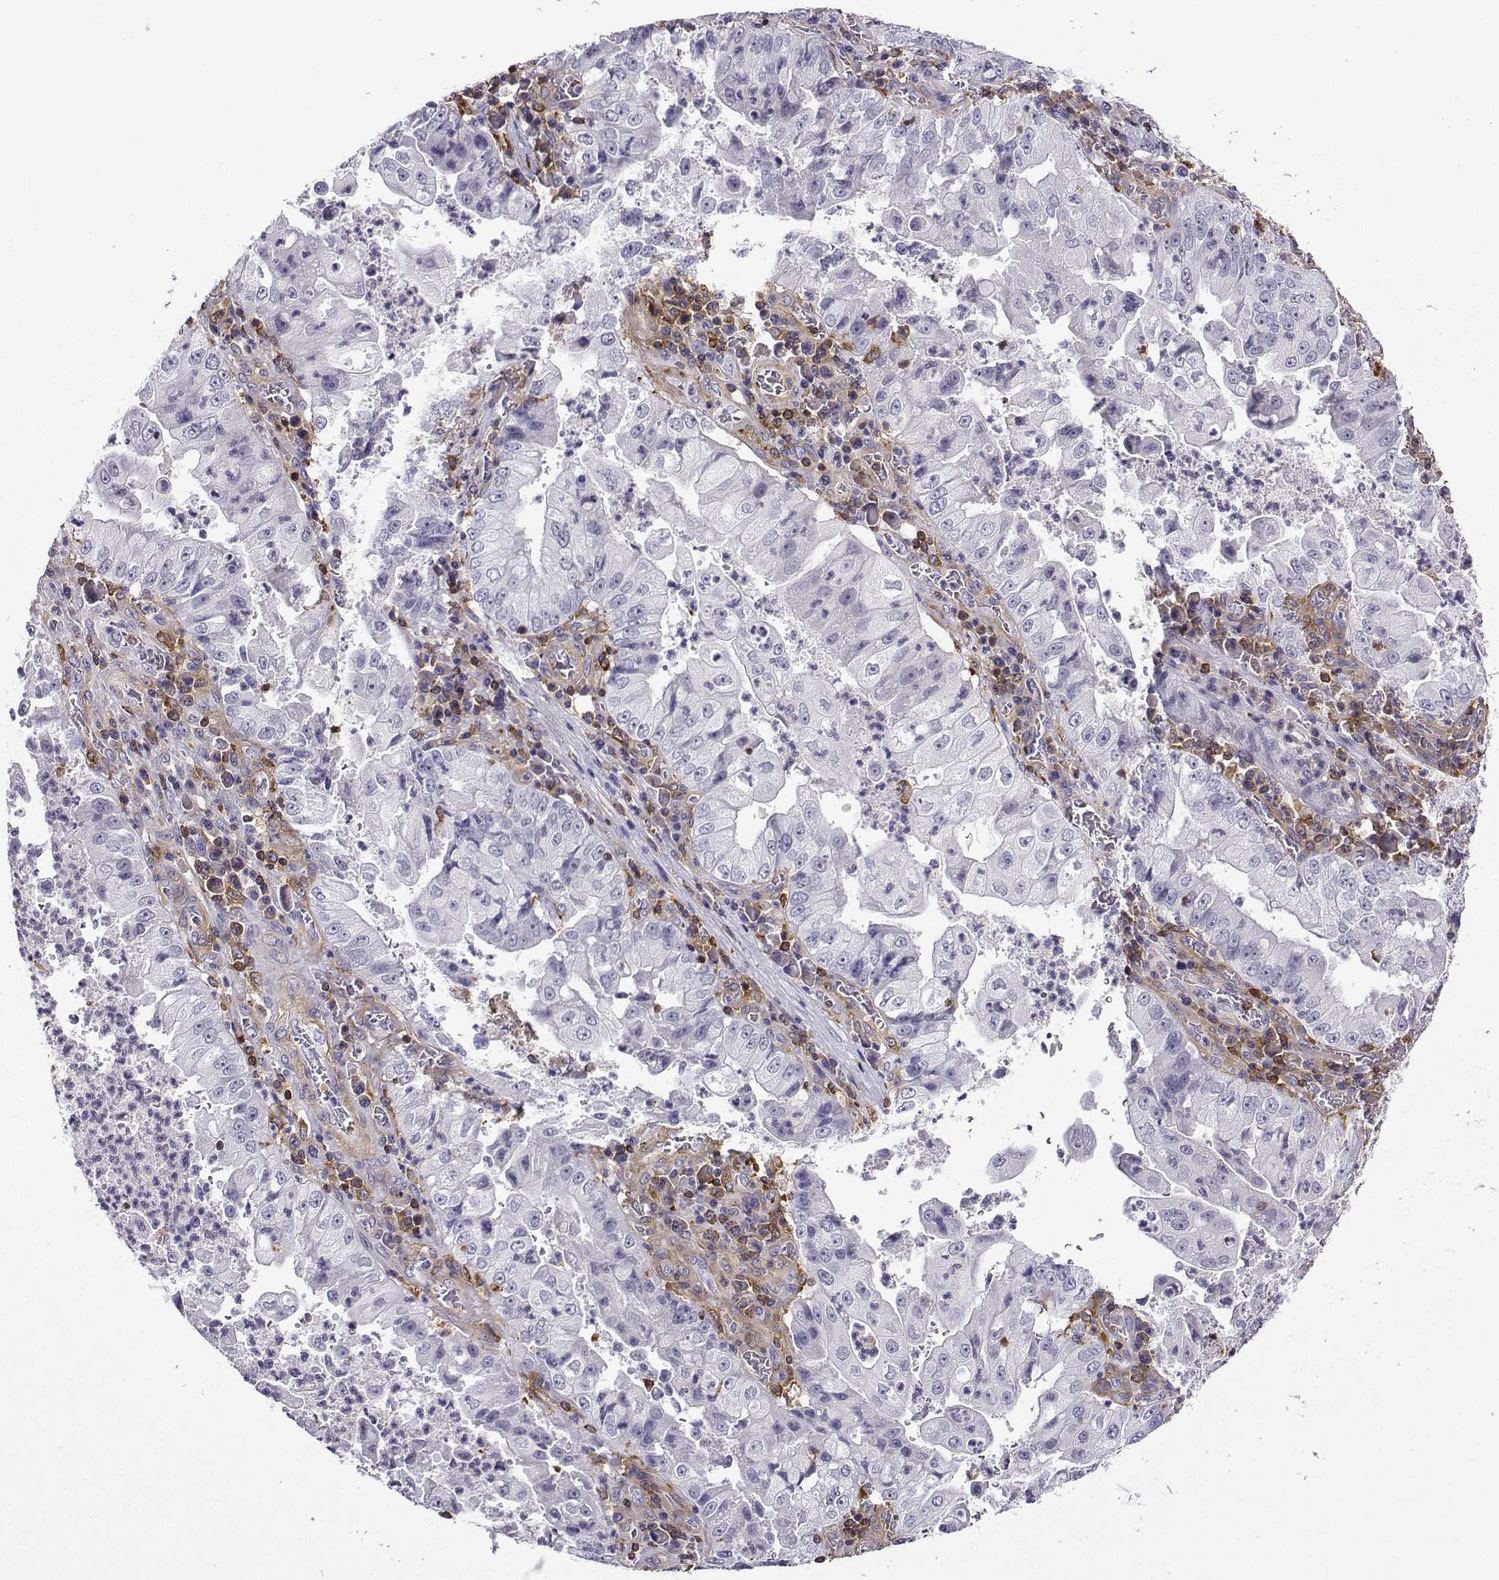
{"staining": {"intensity": "negative", "quantity": "none", "location": "none"}, "tissue": "stomach cancer", "cell_type": "Tumor cells", "image_type": "cancer", "snomed": [{"axis": "morphology", "description": "Adenocarcinoma, NOS"}, {"axis": "topography", "description": "Stomach"}], "caption": "Immunohistochemistry (IHC) image of adenocarcinoma (stomach) stained for a protein (brown), which demonstrates no staining in tumor cells.", "gene": "DOCK10", "patient": {"sex": "male", "age": 76}}